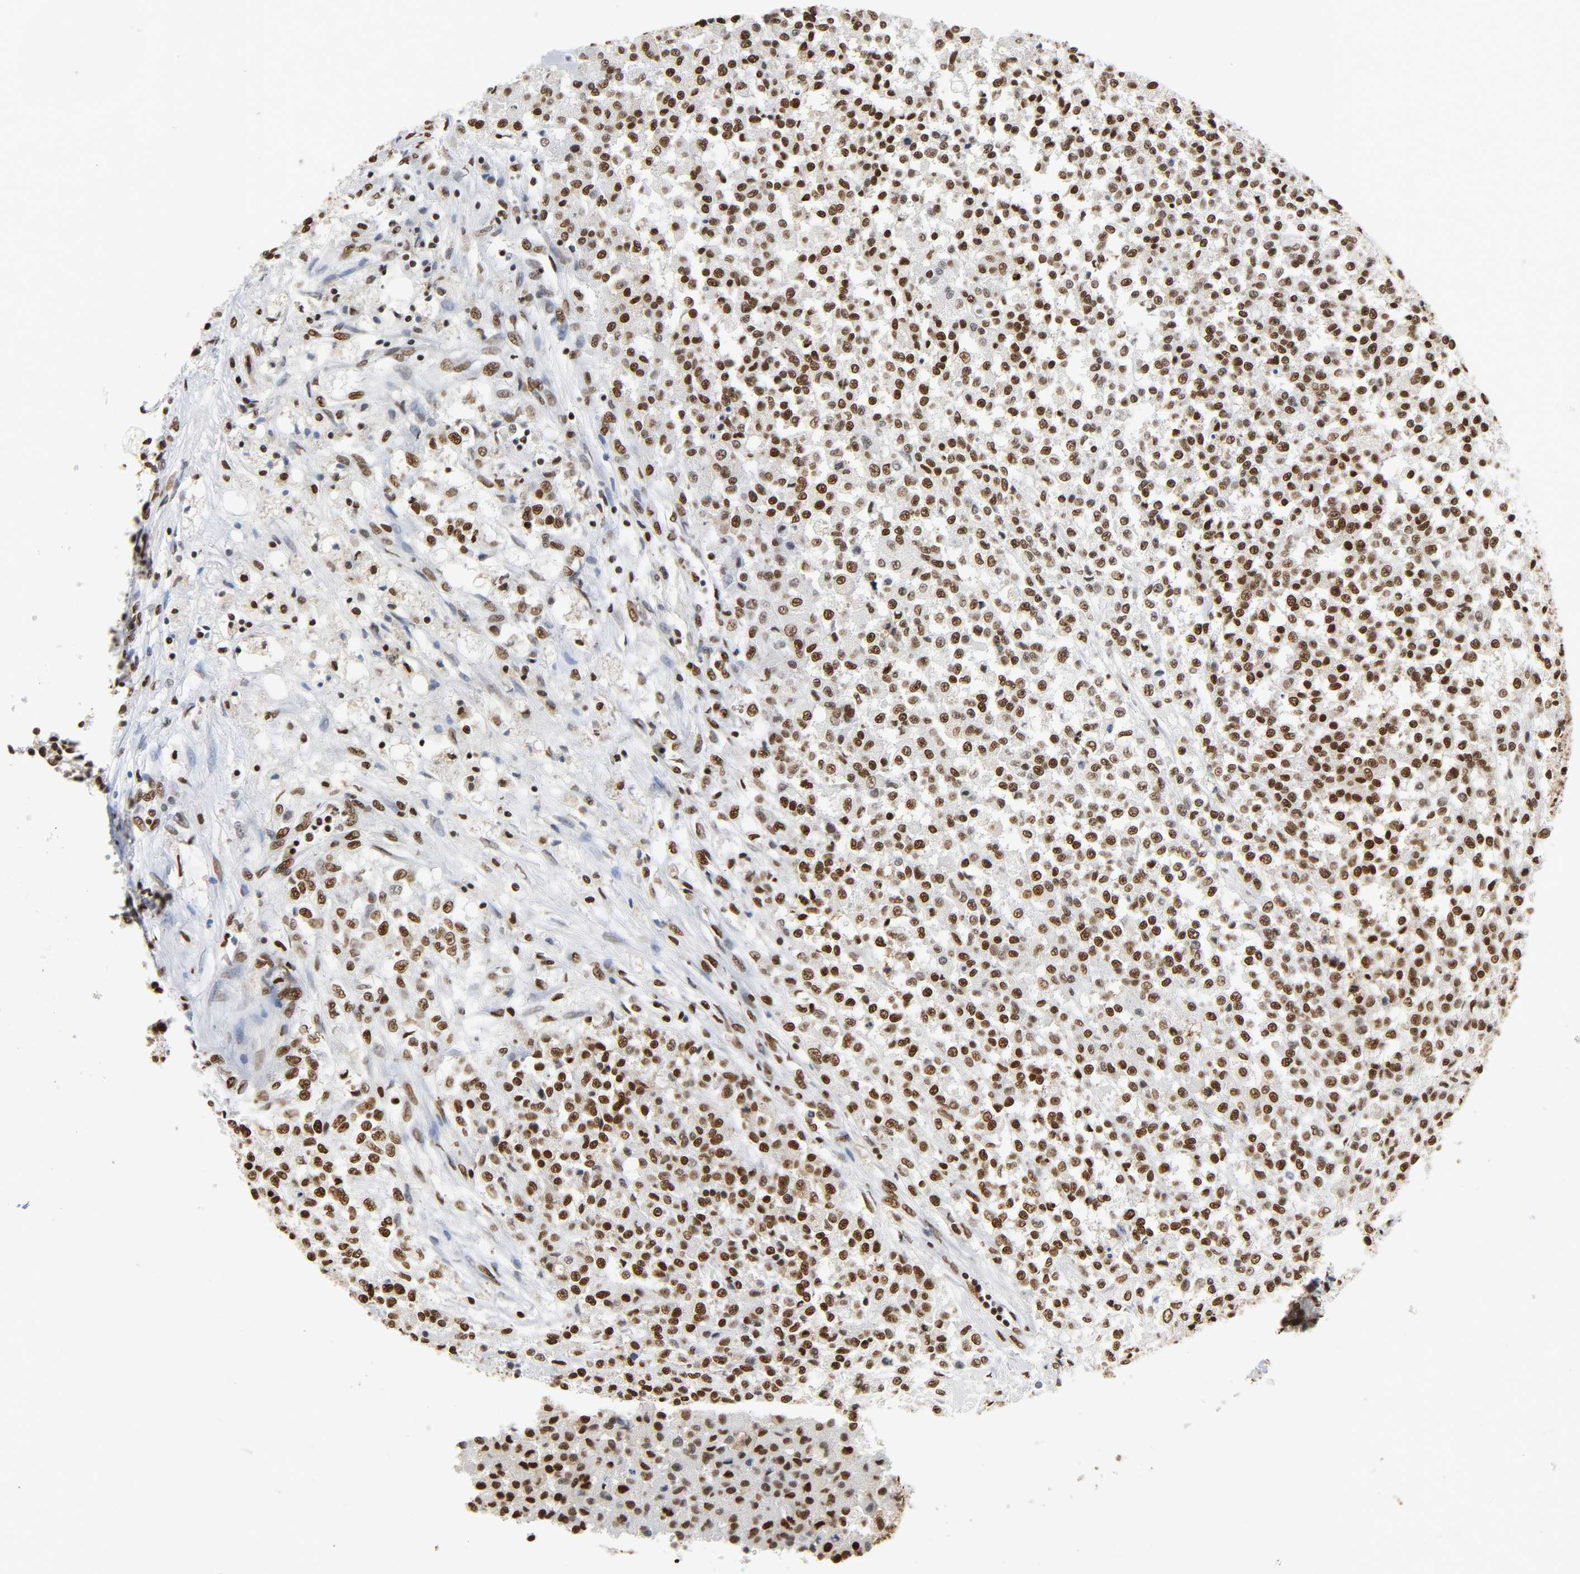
{"staining": {"intensity": "strong", "quantity": ">75%", "location": "nuclear"}, "tissue": "testis cancer", "cell_type": "Tumor cells", "image_type": "cancer", "snomed": [{"axis": "morphology", "description": "Seminoma, NOS"}, {"axis": "topography", "description": "Testis"}], "caption": "A high amount of strong nuclear expression is seen in approximately >75% of tumor cells in testis cancer (seminoma) tissue. Ihc stains the protein of interest in brown and the nuclei are stained blue.", "gene": "HNRNPC", "patient": {"sex": "male", "age": 59}}